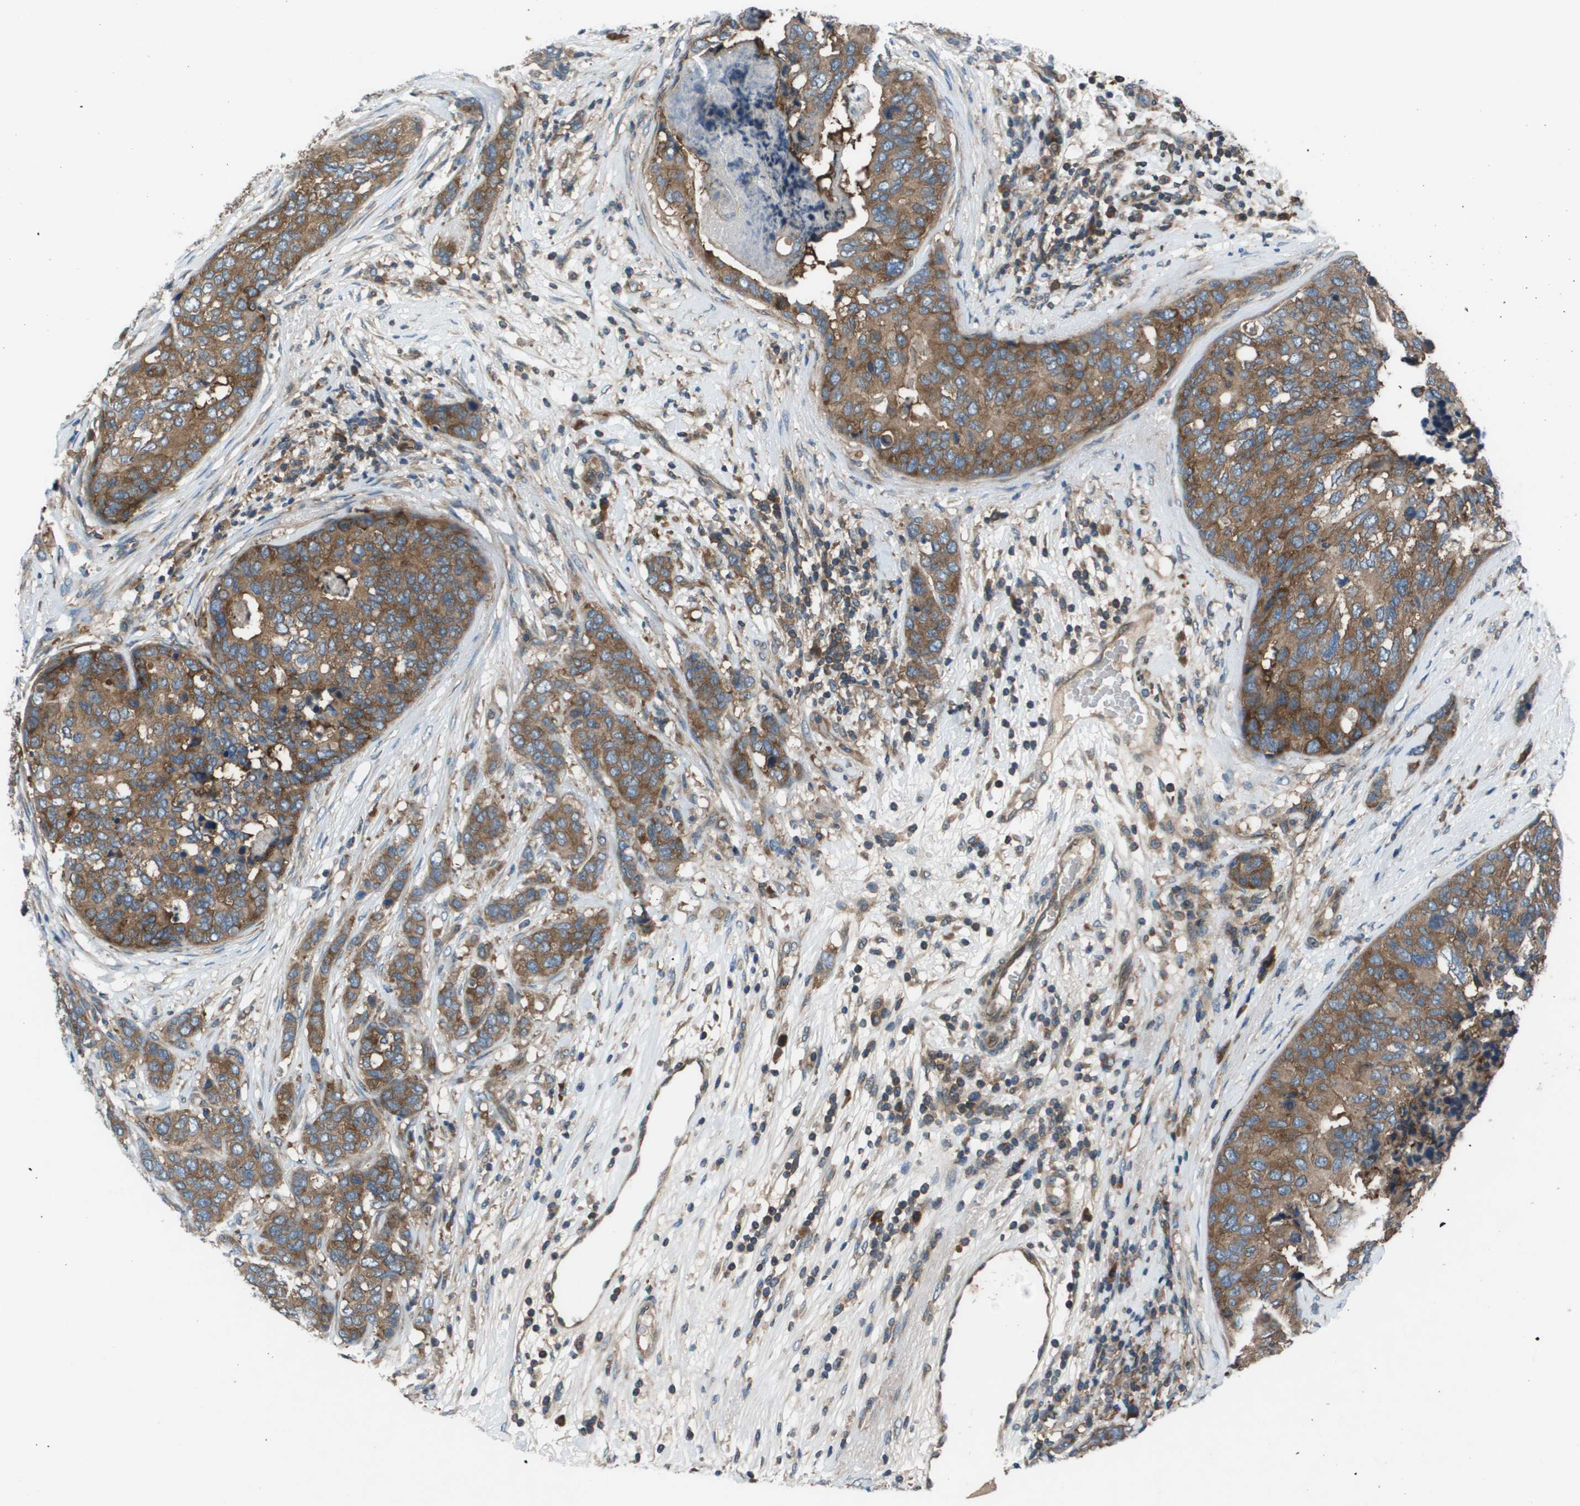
{"staining": {"intensity": "moderate", "quantity": ">75%", "location": "cytoplasmic/membranous"}, "tissue": "breast cancer", "cell_type": "Tumor cells", "image_type": "cancer", "snomed": [{"axis": "morphology", "description": "Lobular carcinoma"}, {"axis": "topography", "description": "Breast"}], "caption": "This is a photomicrograph of immunohistochemistry staining of lobular carcinoma (breast), which shows moderate positivity in the cytoplasmic/membranous of tumor cells.", "gene": "EIF3B", "patient": {"sex": "female", "age": 59}}